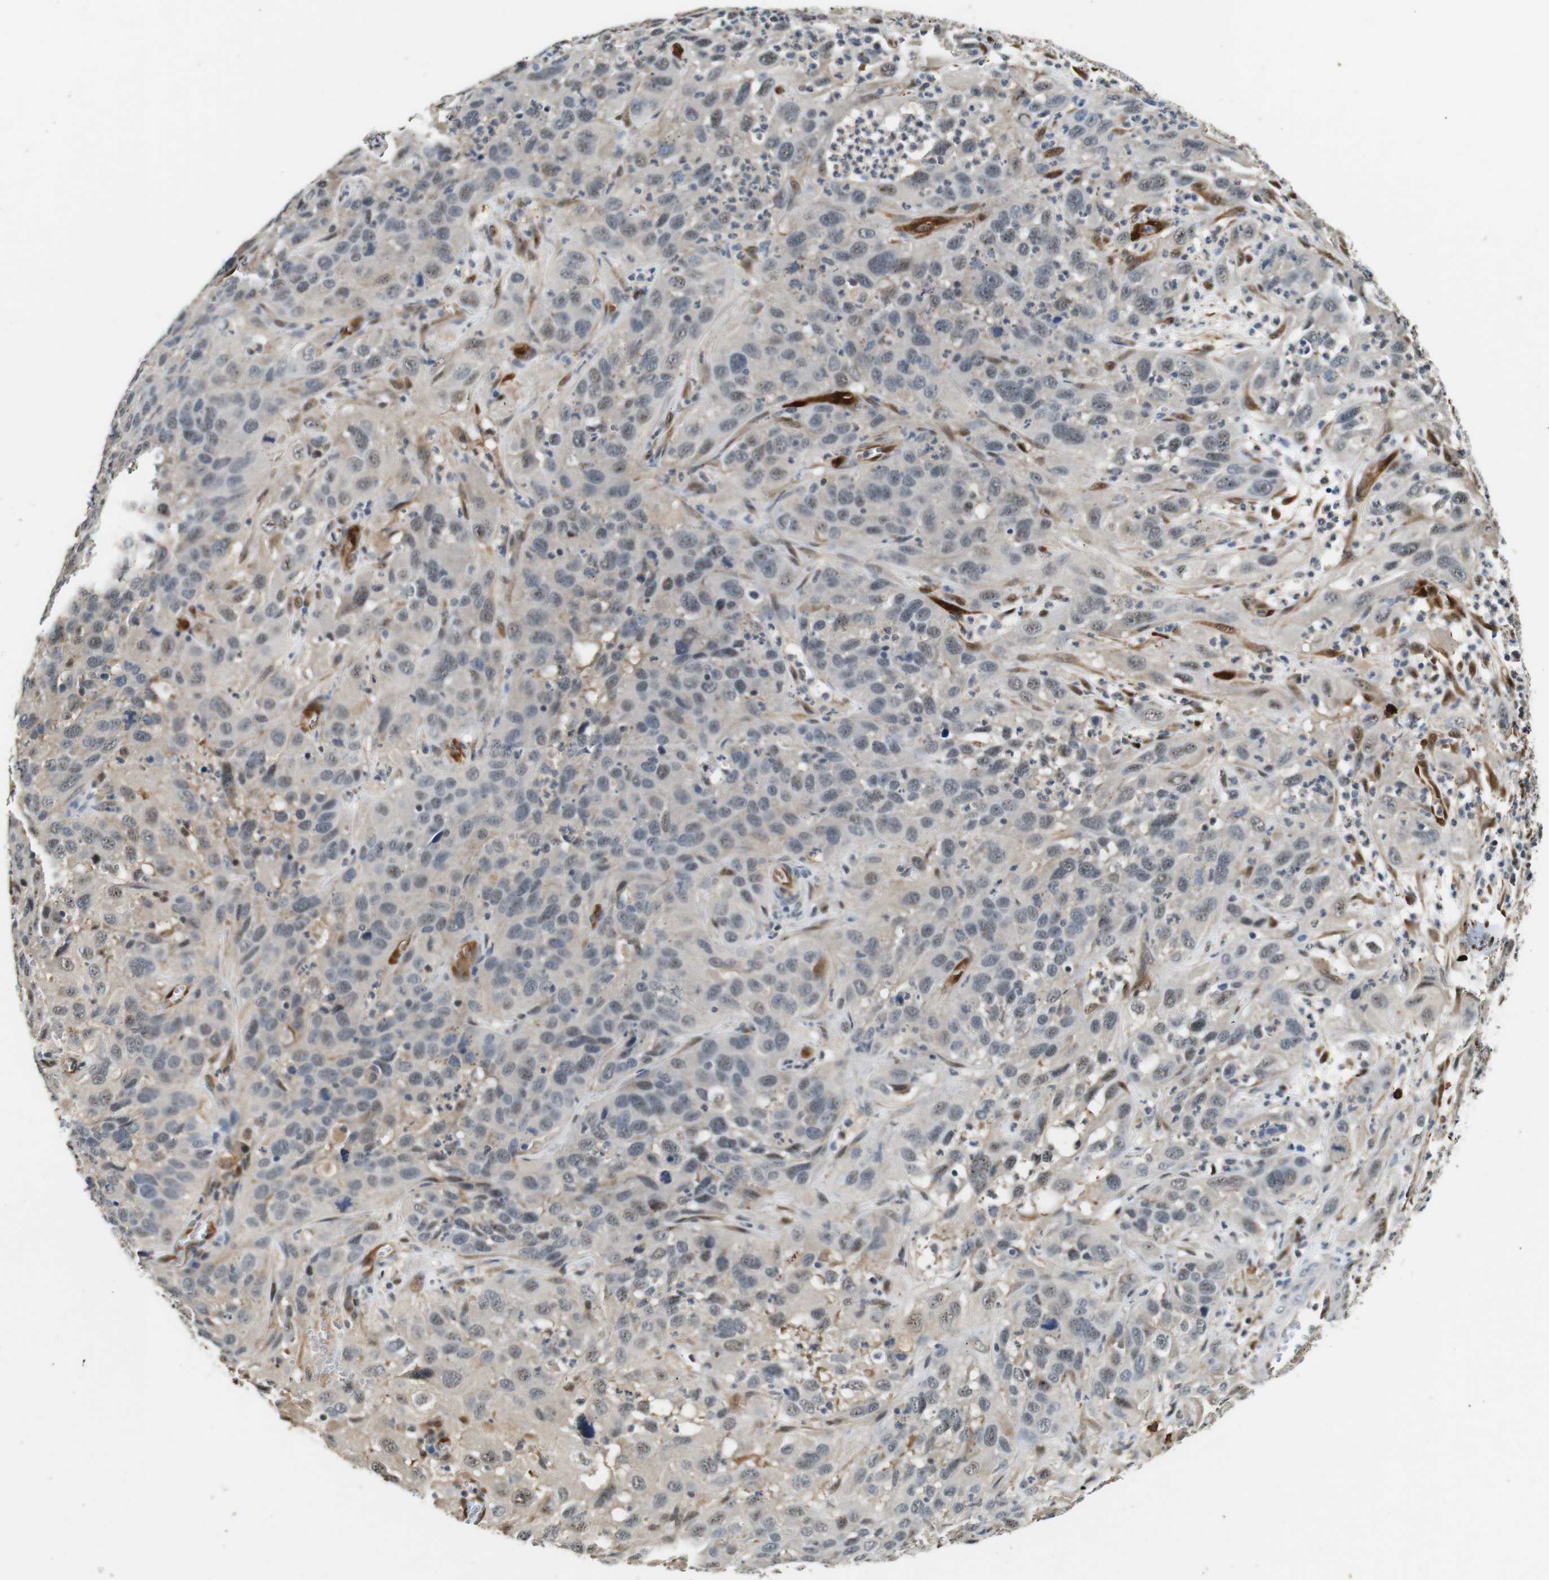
{"staining": {"intensity": "weak", "quantity": "<25%", "location": "cytoplasmic/membranous,nuclear"}, "tissue": "cervical cancer", "cell_type": "Tumor cells", "image_type": "cancer", "snomed": [{"axis": "morphology", "description": "Squamous cell carcinoma, NOS"}, {"axis": "topography", "description": "Cervix"}], "caption": "High magnification brightfield microscopy of cervical cancer stained with DAB (3,3'-diaminobenzidine) (brown) and counterstained with hematoxylin (blue): tumor cells show no significant expression. (Immunohistochemistry, brightfield microscopy, high magnification).", "gene": "LXN", "patient": {"sex": "female", "age": 32}}